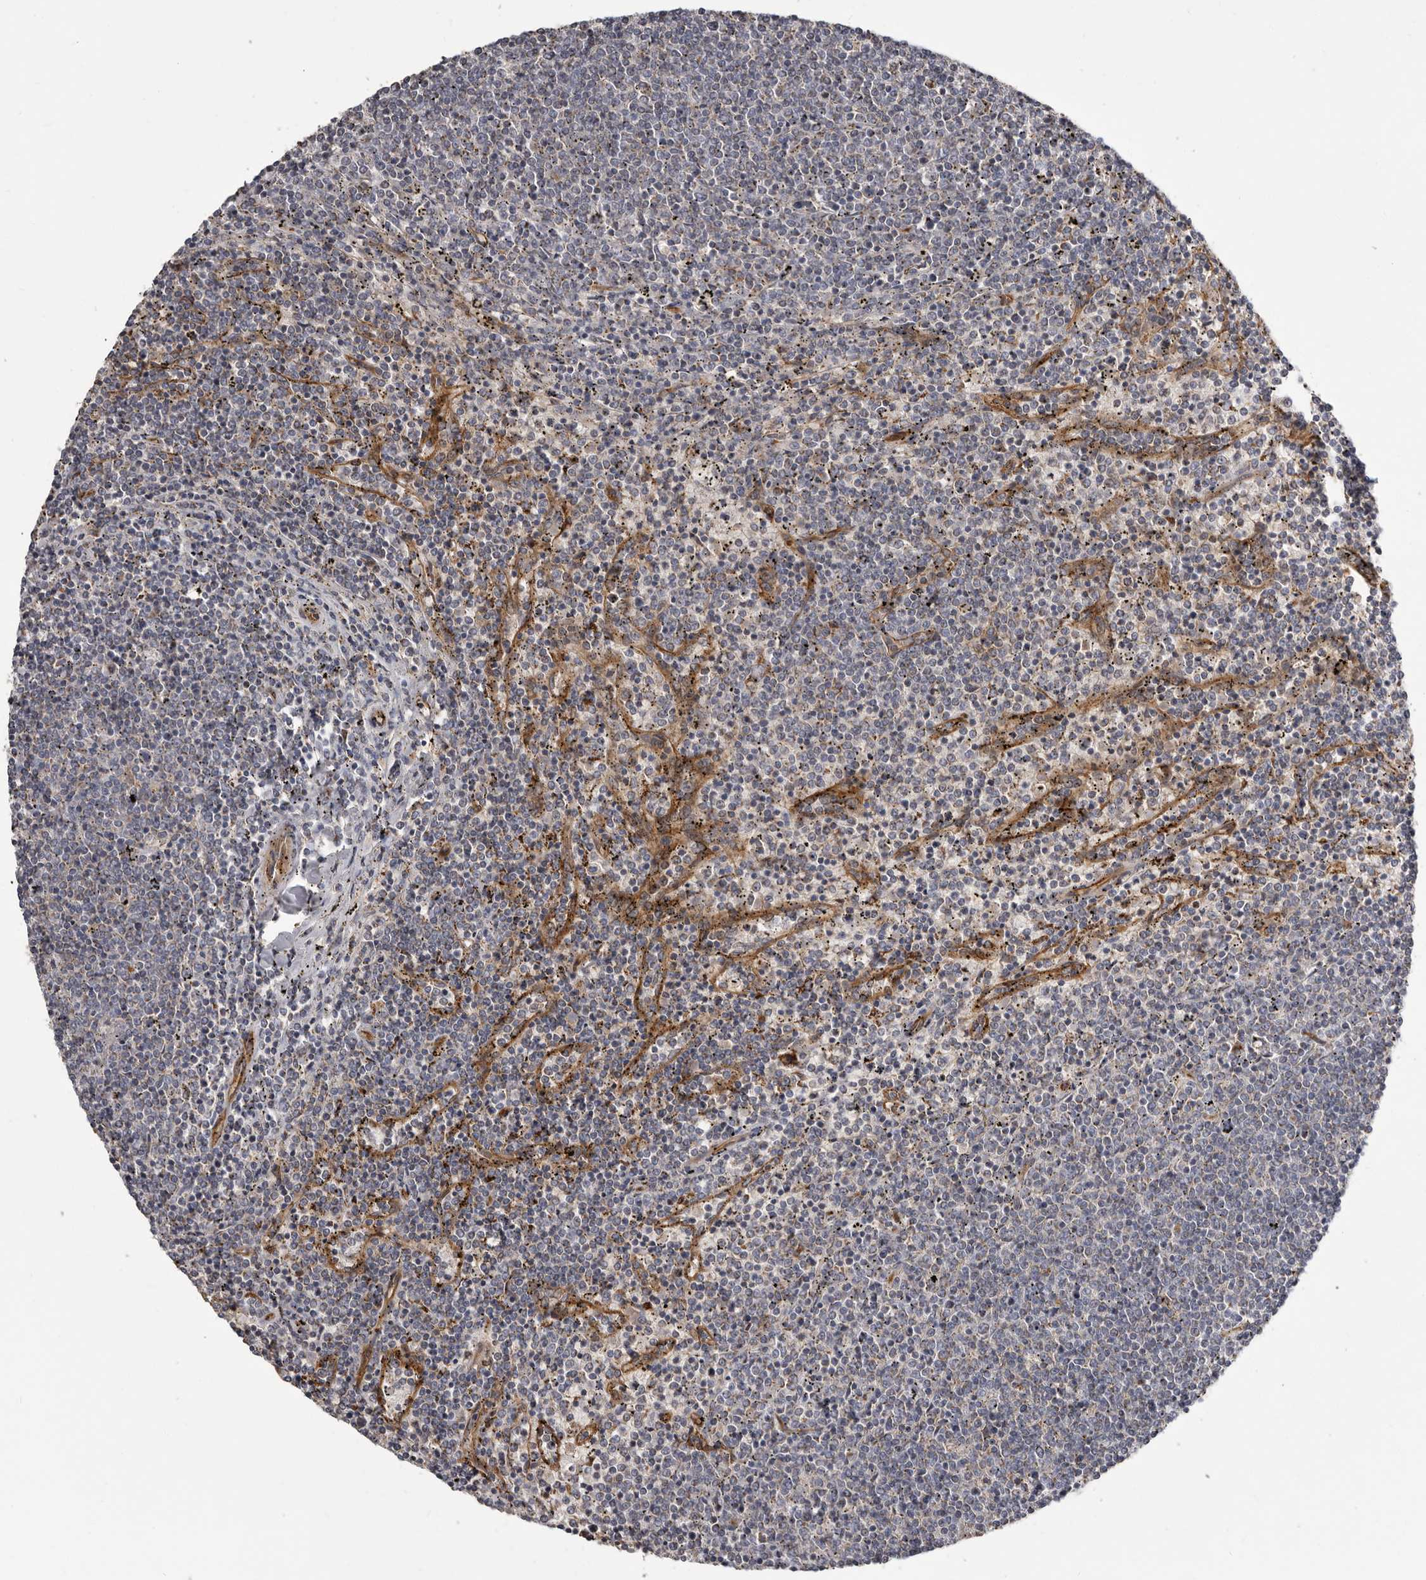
{"staining": {"intensity": "negative", "quantity": "none", "location": "none"}, "tissue": "lymphoma", "cell_type": "Tumor cells", "image_type": "cancer", "snomed": [{"axis": "morphology", "description": "Malignant lymphoma, non-Hodgkin's type, Low grade"}, {"axis": "topography", "description": "Spleen"}], "caption": "Immunohistochemistry (IHC) image of human lymphoma stained for a protein (brown), which demonstrates no positivity in tumor cells. The staining is performed using DAB (3,3'-diaminobenzidine) brown chromogen with nuclei counter-stained in using hematoxylin.", "gene": "ENAH", "patient": {"sex": "female", "age": 50}}